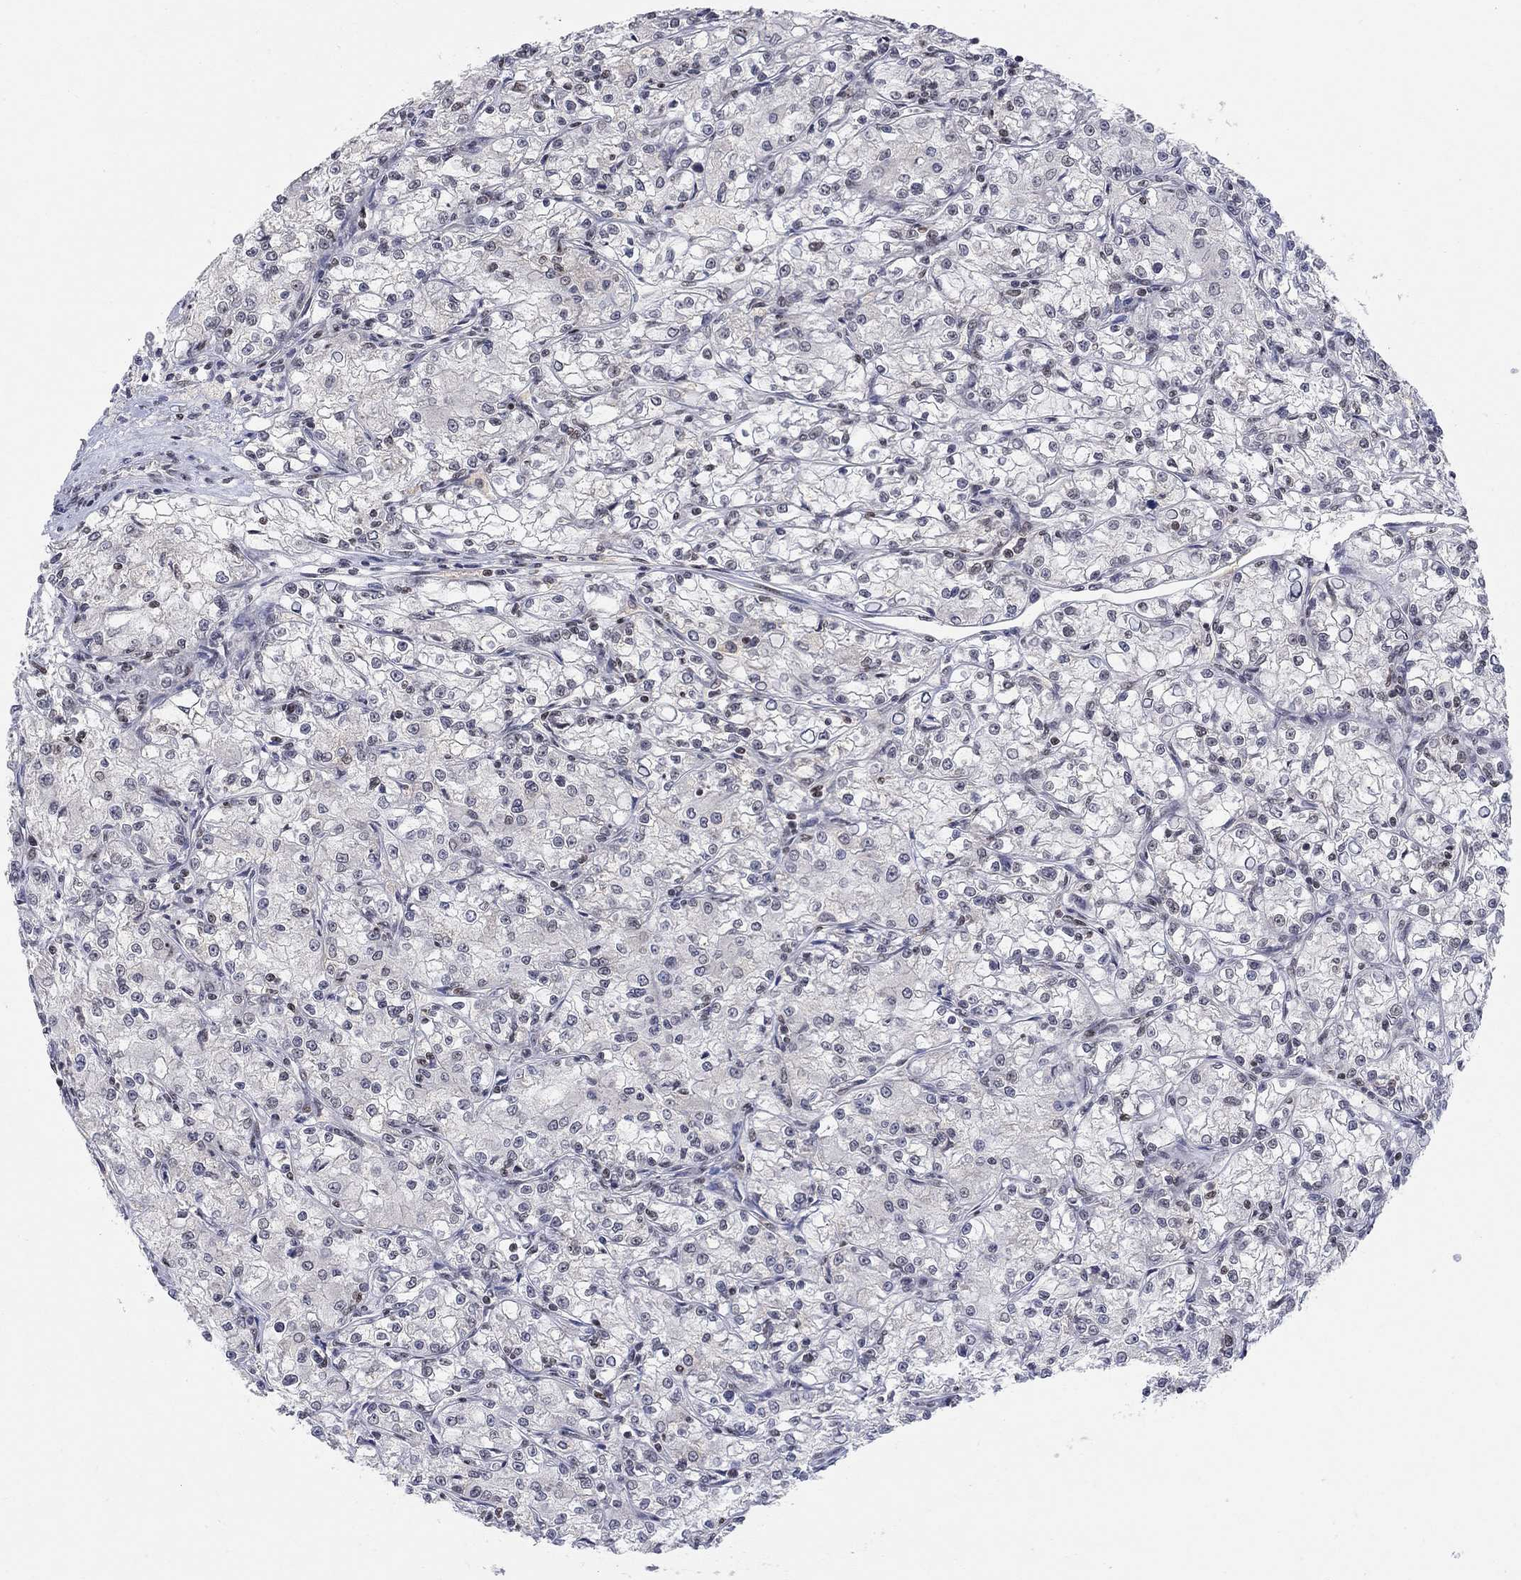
{"staining": {"intensity": "negative", "quantity": "none", "location": "none"}, "tissue": "renal cancer", "cell_type": "Tumor cells", "image_type": "cancer", "snomed": [{"axis": "morphology", "description": "Adenocarcinoma, NOS"}, {"axis": "topography", "description": "Kidney"}], "caption": "A photomicrograph of human renal cancer (adenocarcinoma) is negative for staining in tumor cells.", "gene": "KLF12", "patient": {"sex": "female", "age": 59}}